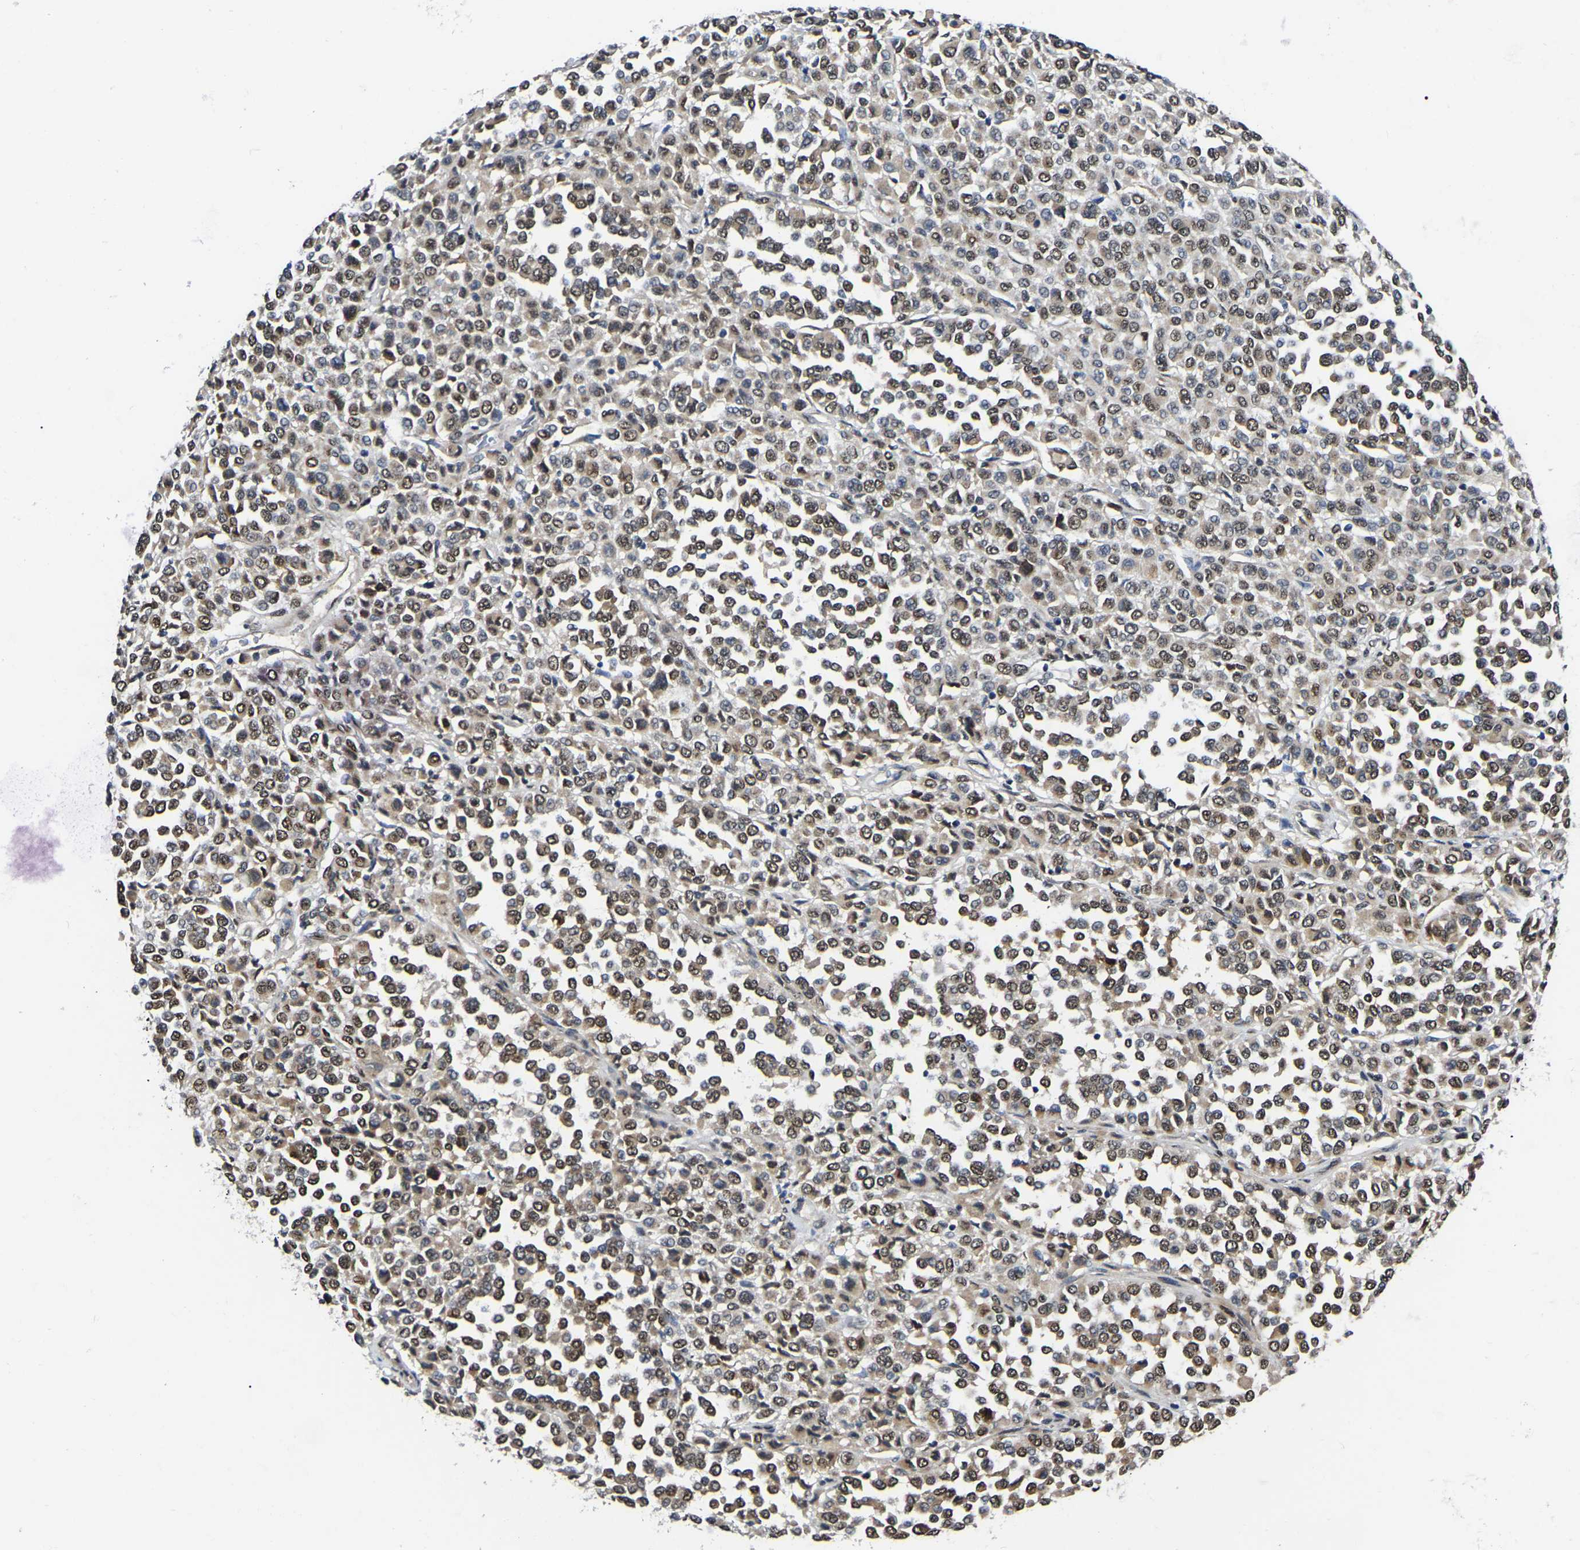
{"staining": {"intensity": "weak", "quantity": ">75%", "location": "nuclear"}, "tissue": "melanoma", "cell_type": "Tumor cells", "image_type": "cancer", "snomed": [{"axis": "morphology", "description": "Malignant melanoma, Metastatic site"}, {"axis": "topography", "description": "Pancreas"}], "caption": "Tumor cells exhibit low levels of weak nuclear staining in about >75% of cells in human malignant melanoma (metastatic site).", "gene": "TRIM35", "patient": {"sex": "female", "age": 30}}